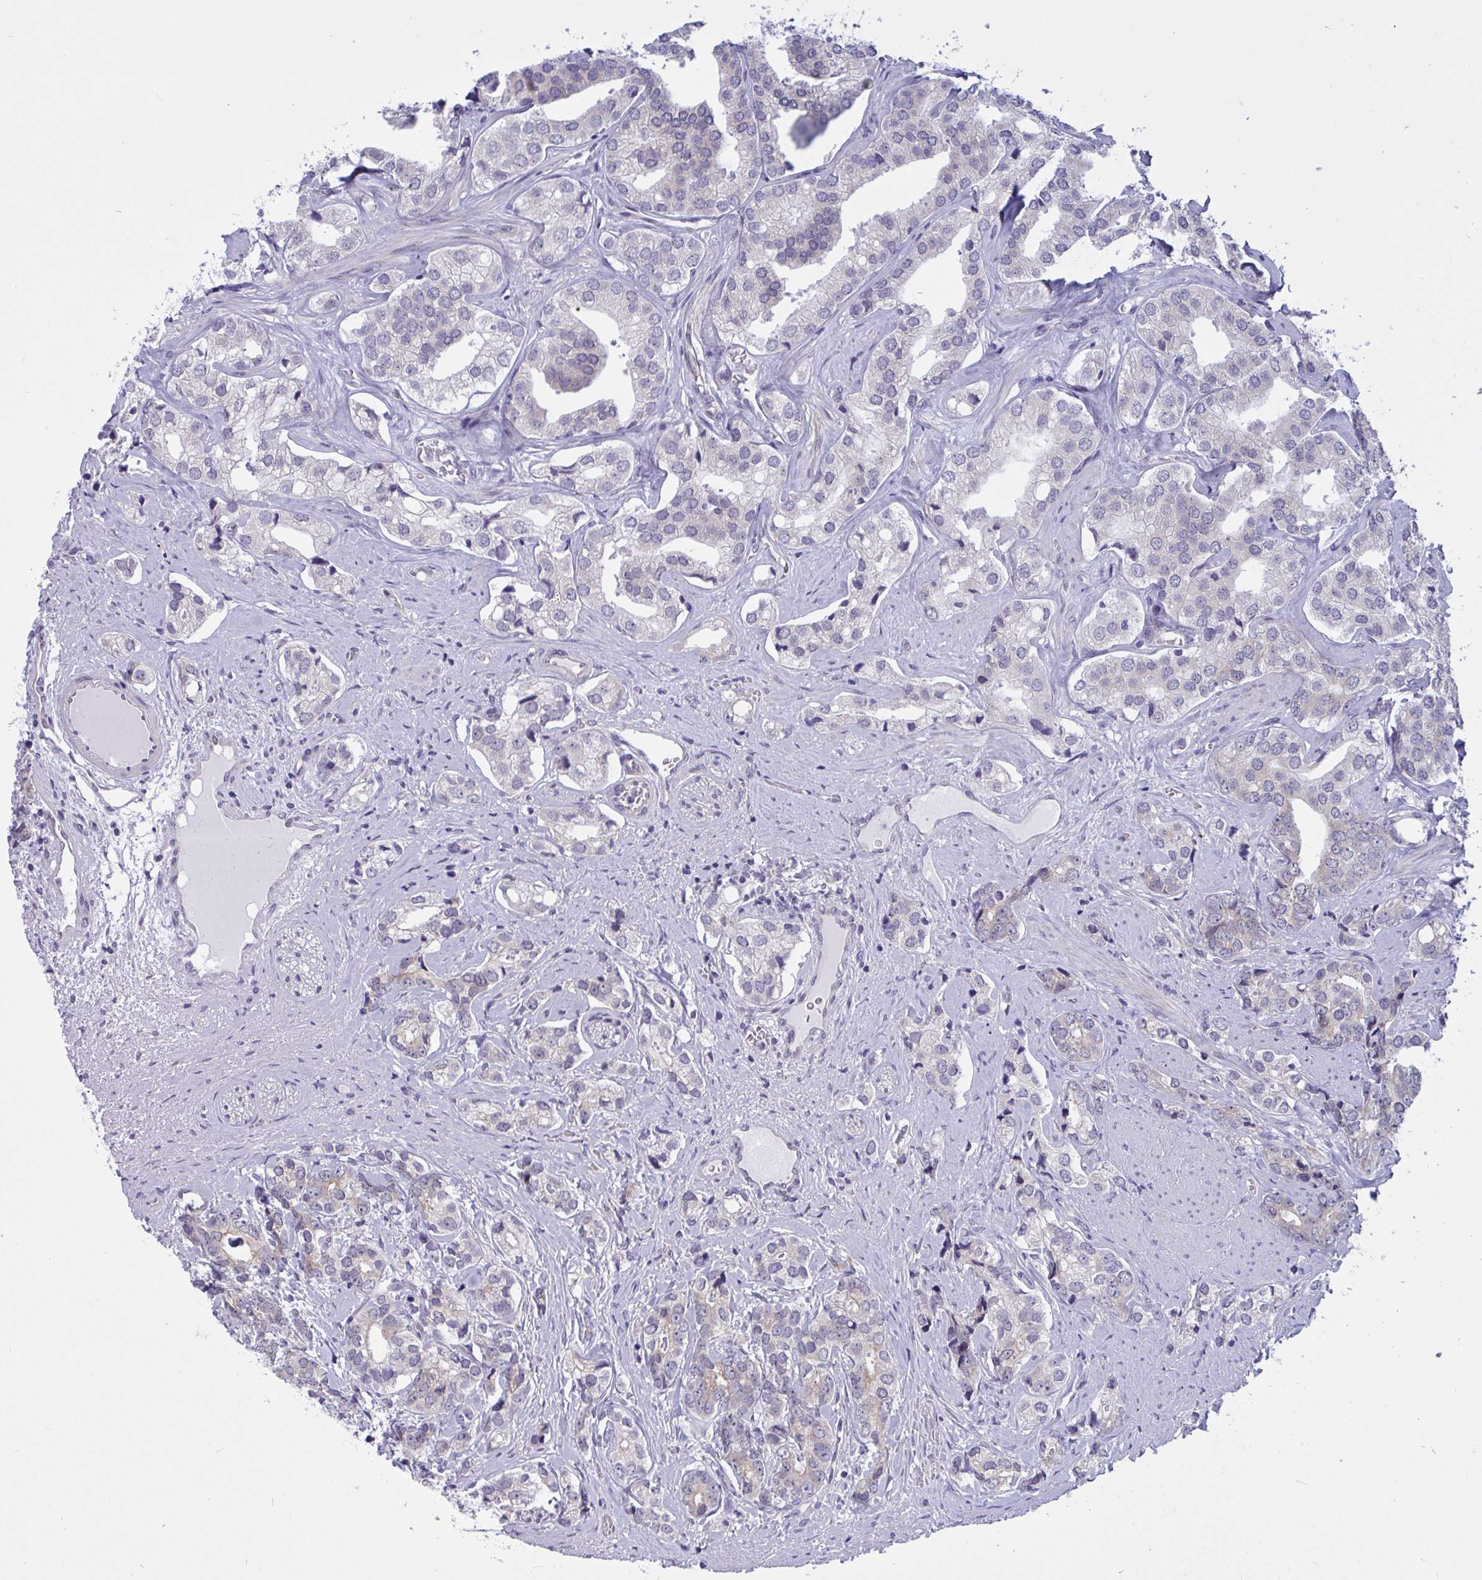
{"staining": {"intensity": "weak", "quantity": "<25%", "location": "cytoplasmic/membranous"}, "tissue": "prostate cancer", "cell_type": "Tumor cells", "image_type": "cancer", "snomed": [{"axis": "morphology", "description": "Adenocarcinoma, High grade"}, {"axis": "topography", "description": "Prostate"}], "caption": "IHC of adenocarcinoma (high-grade) (prostate) demonstrates no staining in tumor cells.", "gene": "CAMLG", "patient": {"sex": "male", "age": 58}}